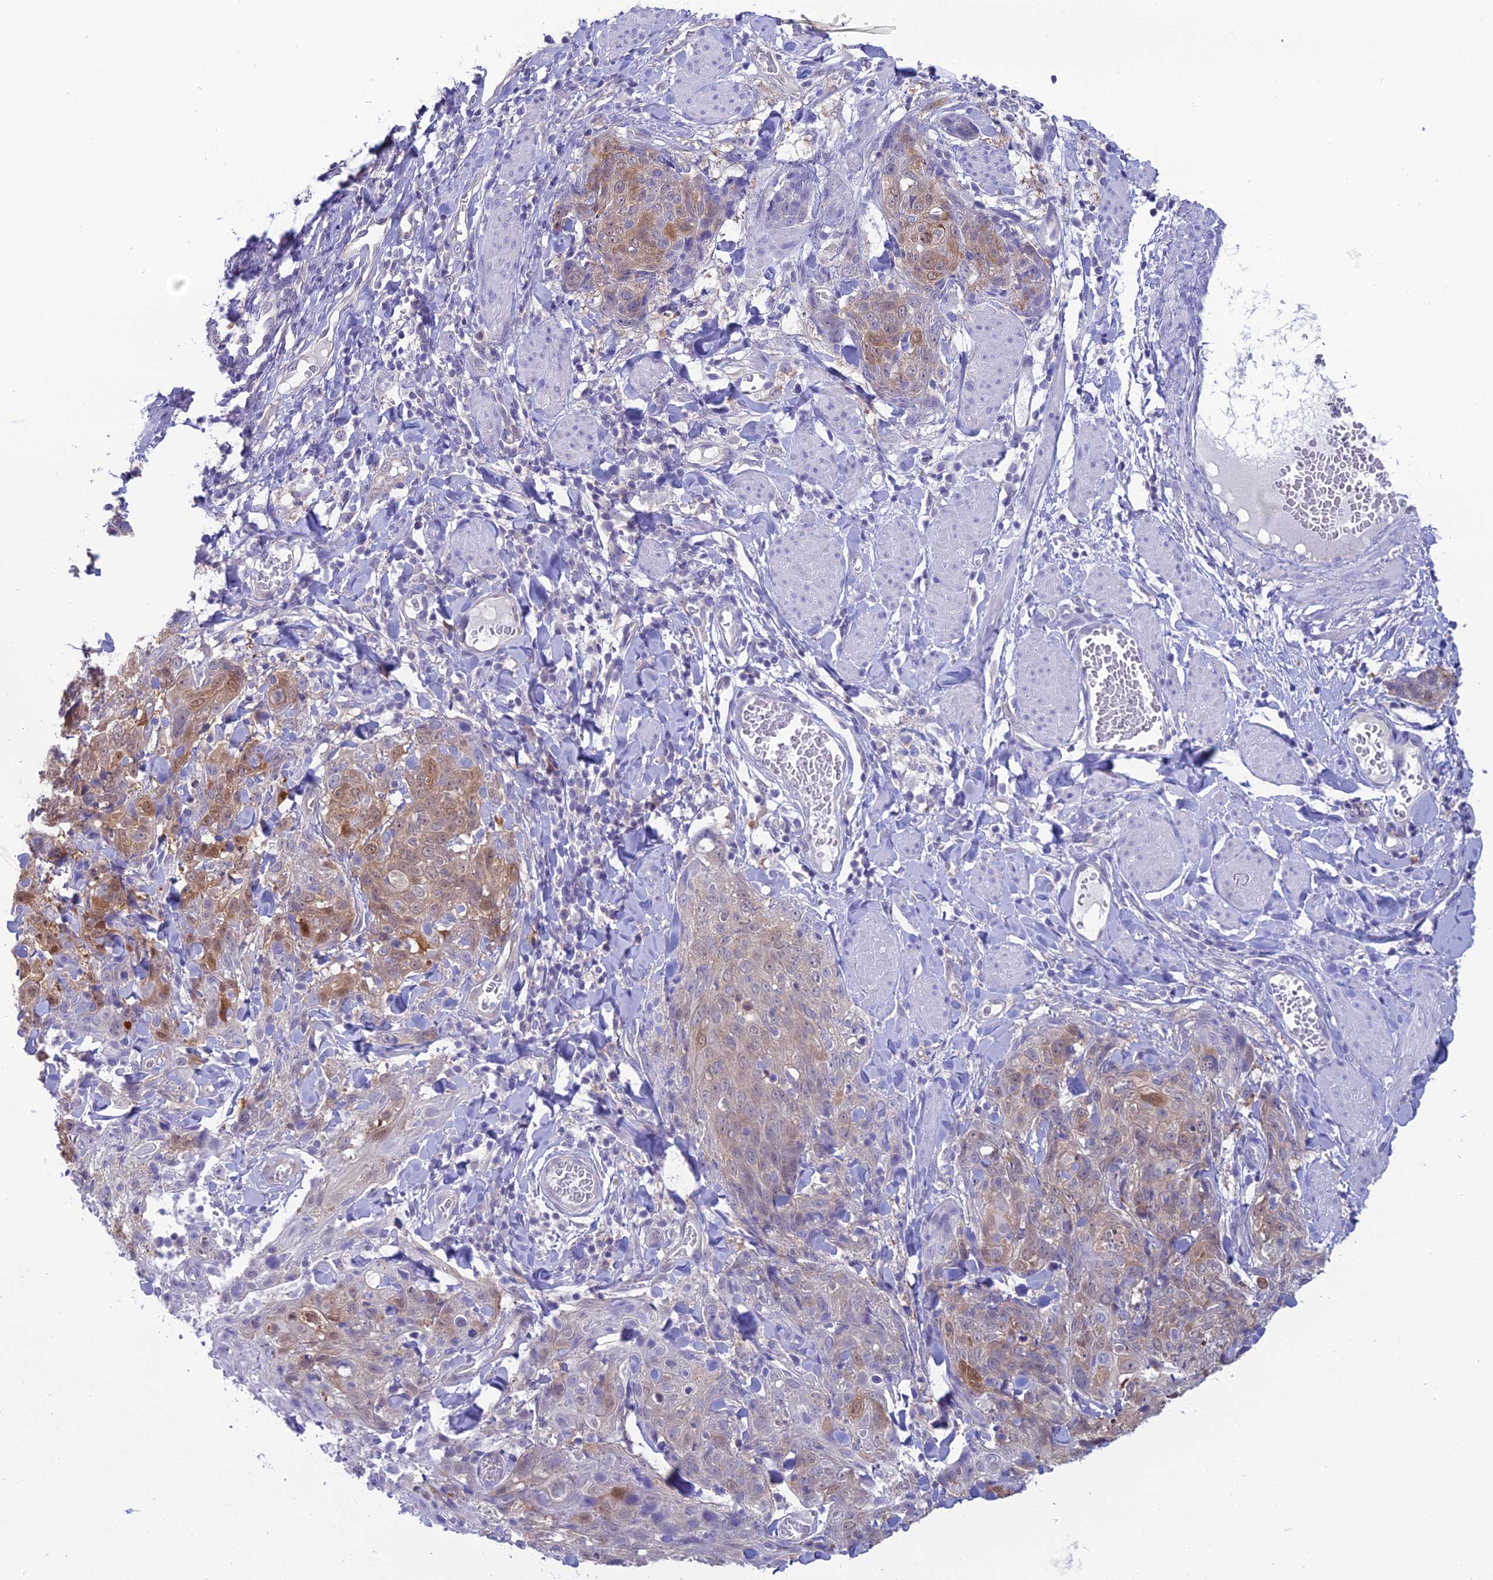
{"staining": {"intensity": "moderate", "quantity": "25%-75%", "location": "cytoplasmic/membranous"}, "tissue": "skin cancer", "cell_type": "Tumor cells", "image_type": "cancer", "snomed": [{"axis": "morphology", "description": "Squamous cell carcinoma, NOS"}, {"axis": "topography", "description": "Skin"}, {"axis": "topography", "description": "Vulva"}], "caption": "Squamous cell carcinoma (skin) stained with DAB (3,3'-diaminobenzidine) IHC shows medium levels of moderate cytoplasmic/membranous staining in approximately 25%-75% of tumor cells.", "gene": "GNPNAT1", "patient": {"sex": "female", "age": 85}}